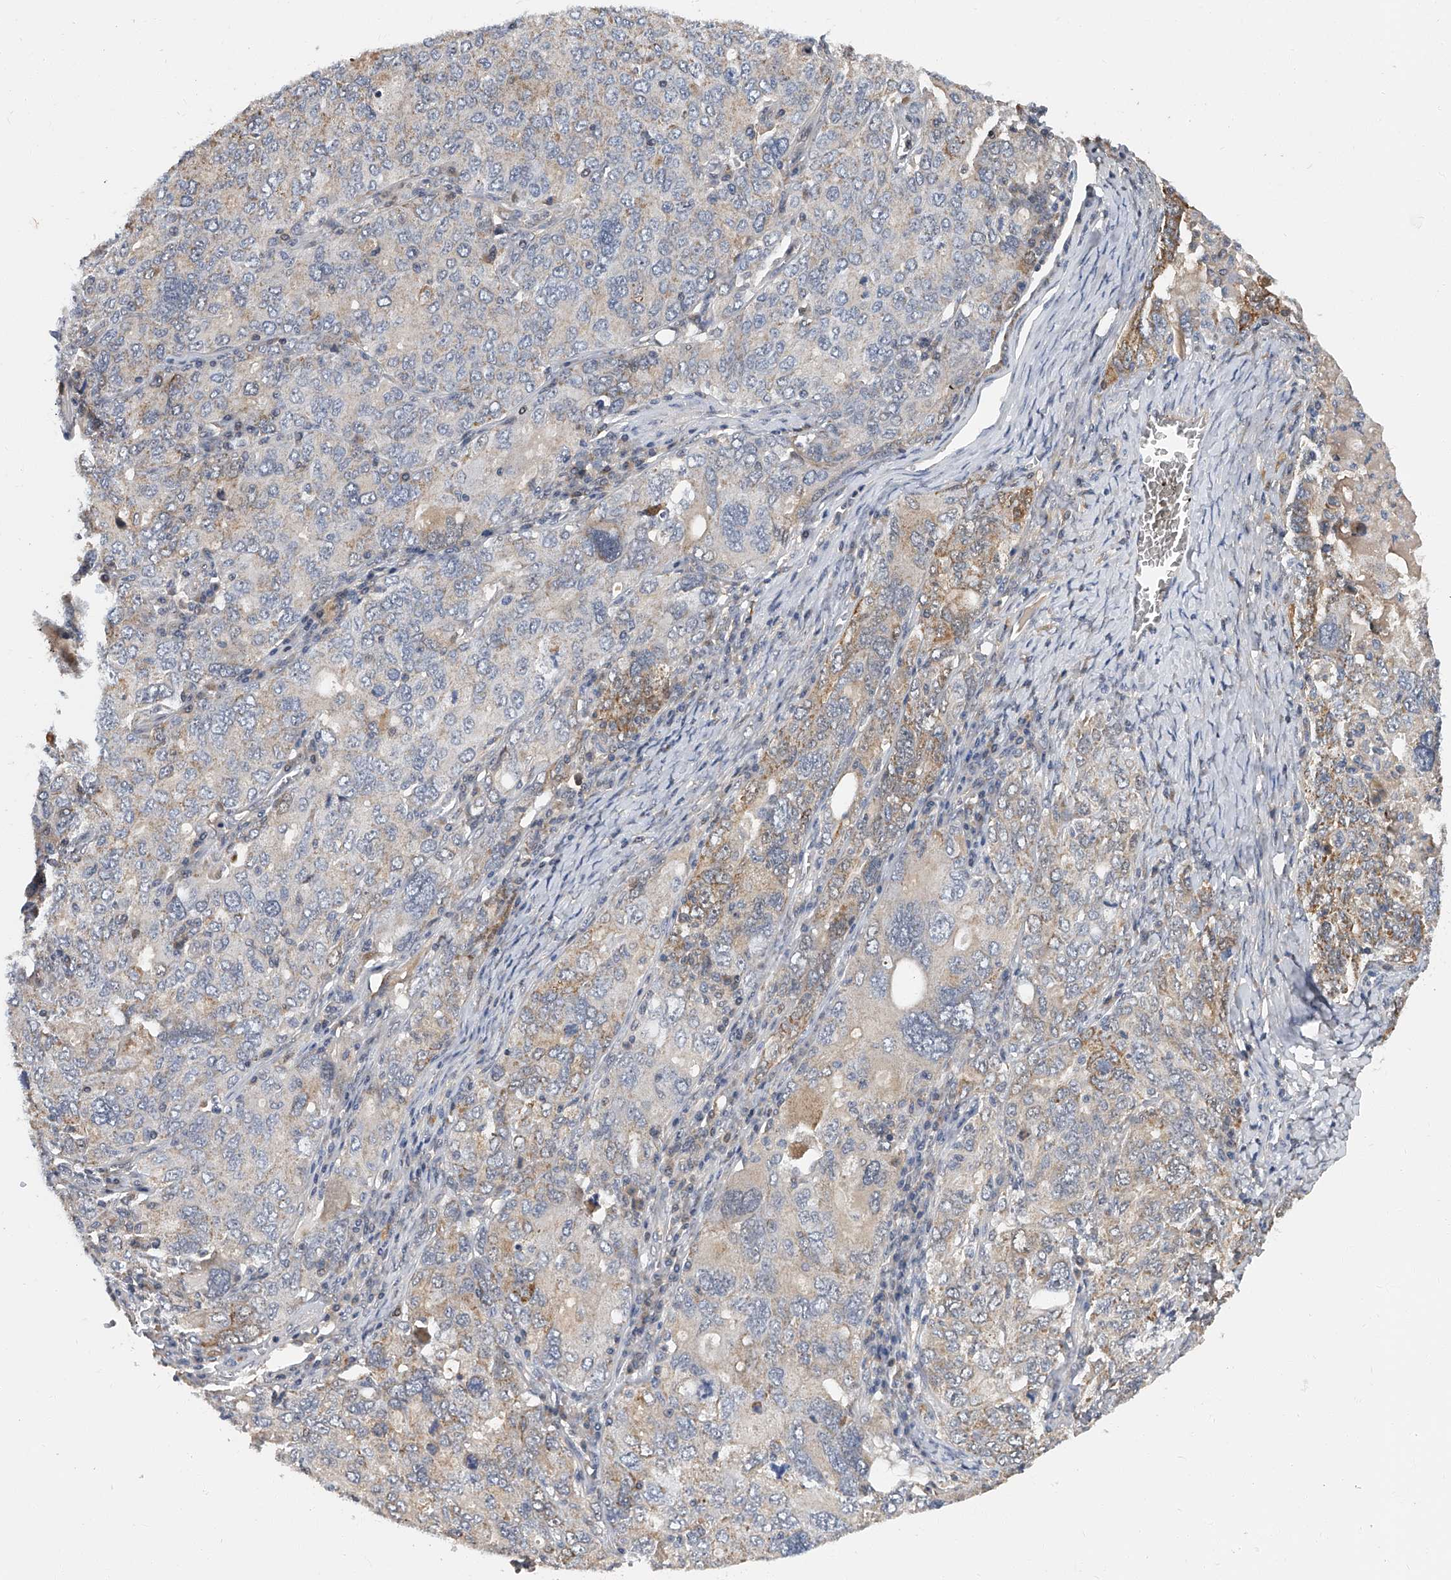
{"staining": {"intensity": "weak", "quantity": "25%-75%", "location": "cytoplasmic/membranous"}, "tissue": "ovarian cancer", "cell_type": "Tumor cells", "image_type": "cancer", "snomed": [{"axis": "morphology", "description": "Carcinoma, endometroid"}, {"axis": "topography", "description": "Ovary"}], "caption": "Approximately 25%-75% of tumor cells in endometroid carcinoma (ovarian) demonstrate weak cytoplasmic/membranous protein expression as visualized by brown immunohistochemical staining.", "gene": "CD200", "patient": {"sex": "female", "age": 62}}